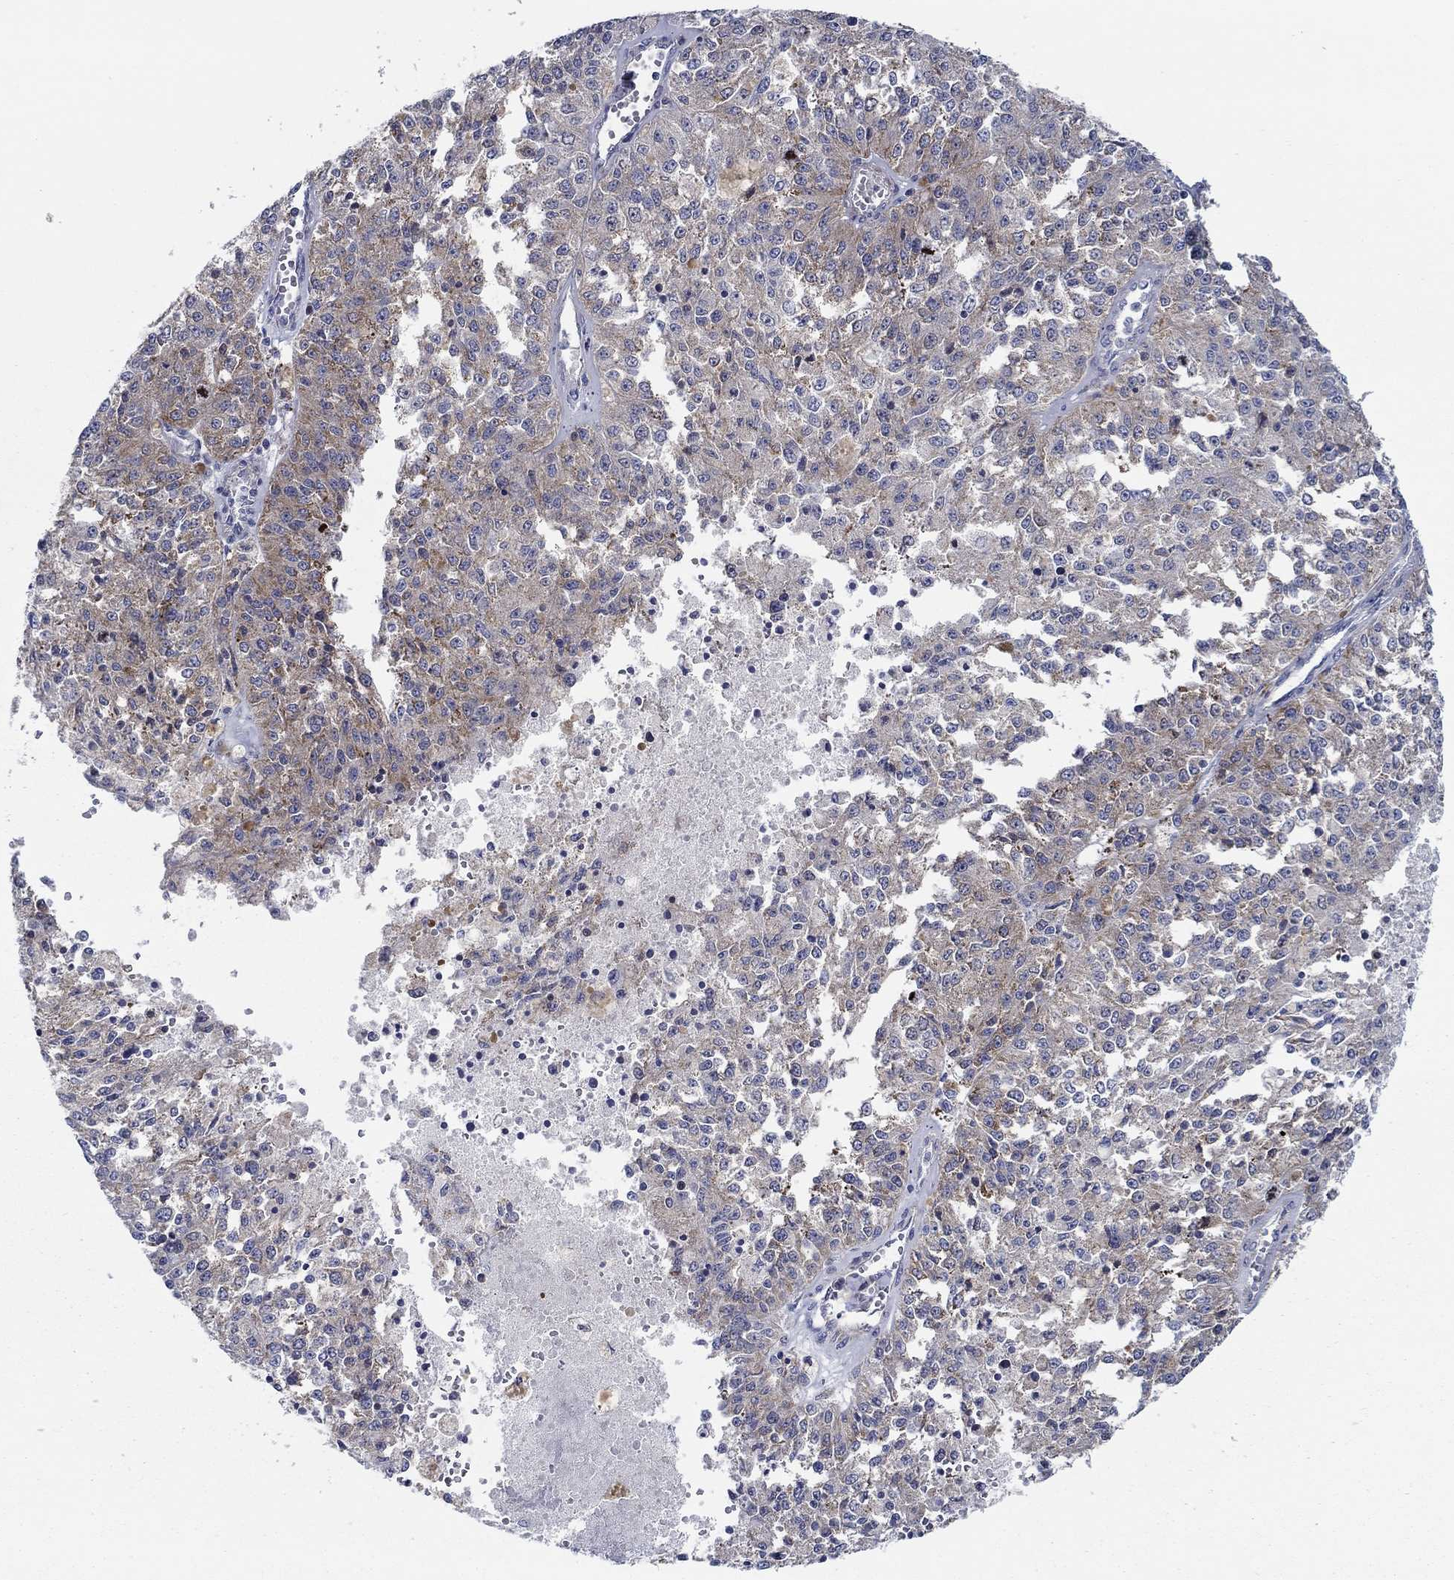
{"staining": {"intensity": "moderate", "quantity": "<25%", "location": "cytoplasmic/membranous"}, "tissue": "melanoma", "cell_type": "Tumor cells", "image_type": "cancer", "snomed": [{"axis": "morphology", "description": "Malignant melanoma, Metastatic site"}, {"axis": "topography", "description": "Lymph node"}], "caption": "There is low levels of moderate cytoplasmic/membranous staining in tumor cells of malignant melanoma (metastatic site), as demonstrated by immunohistochemical staining (brown color).", "gene": "FMN1", "patient": {"sex": "female", "age": 64}}